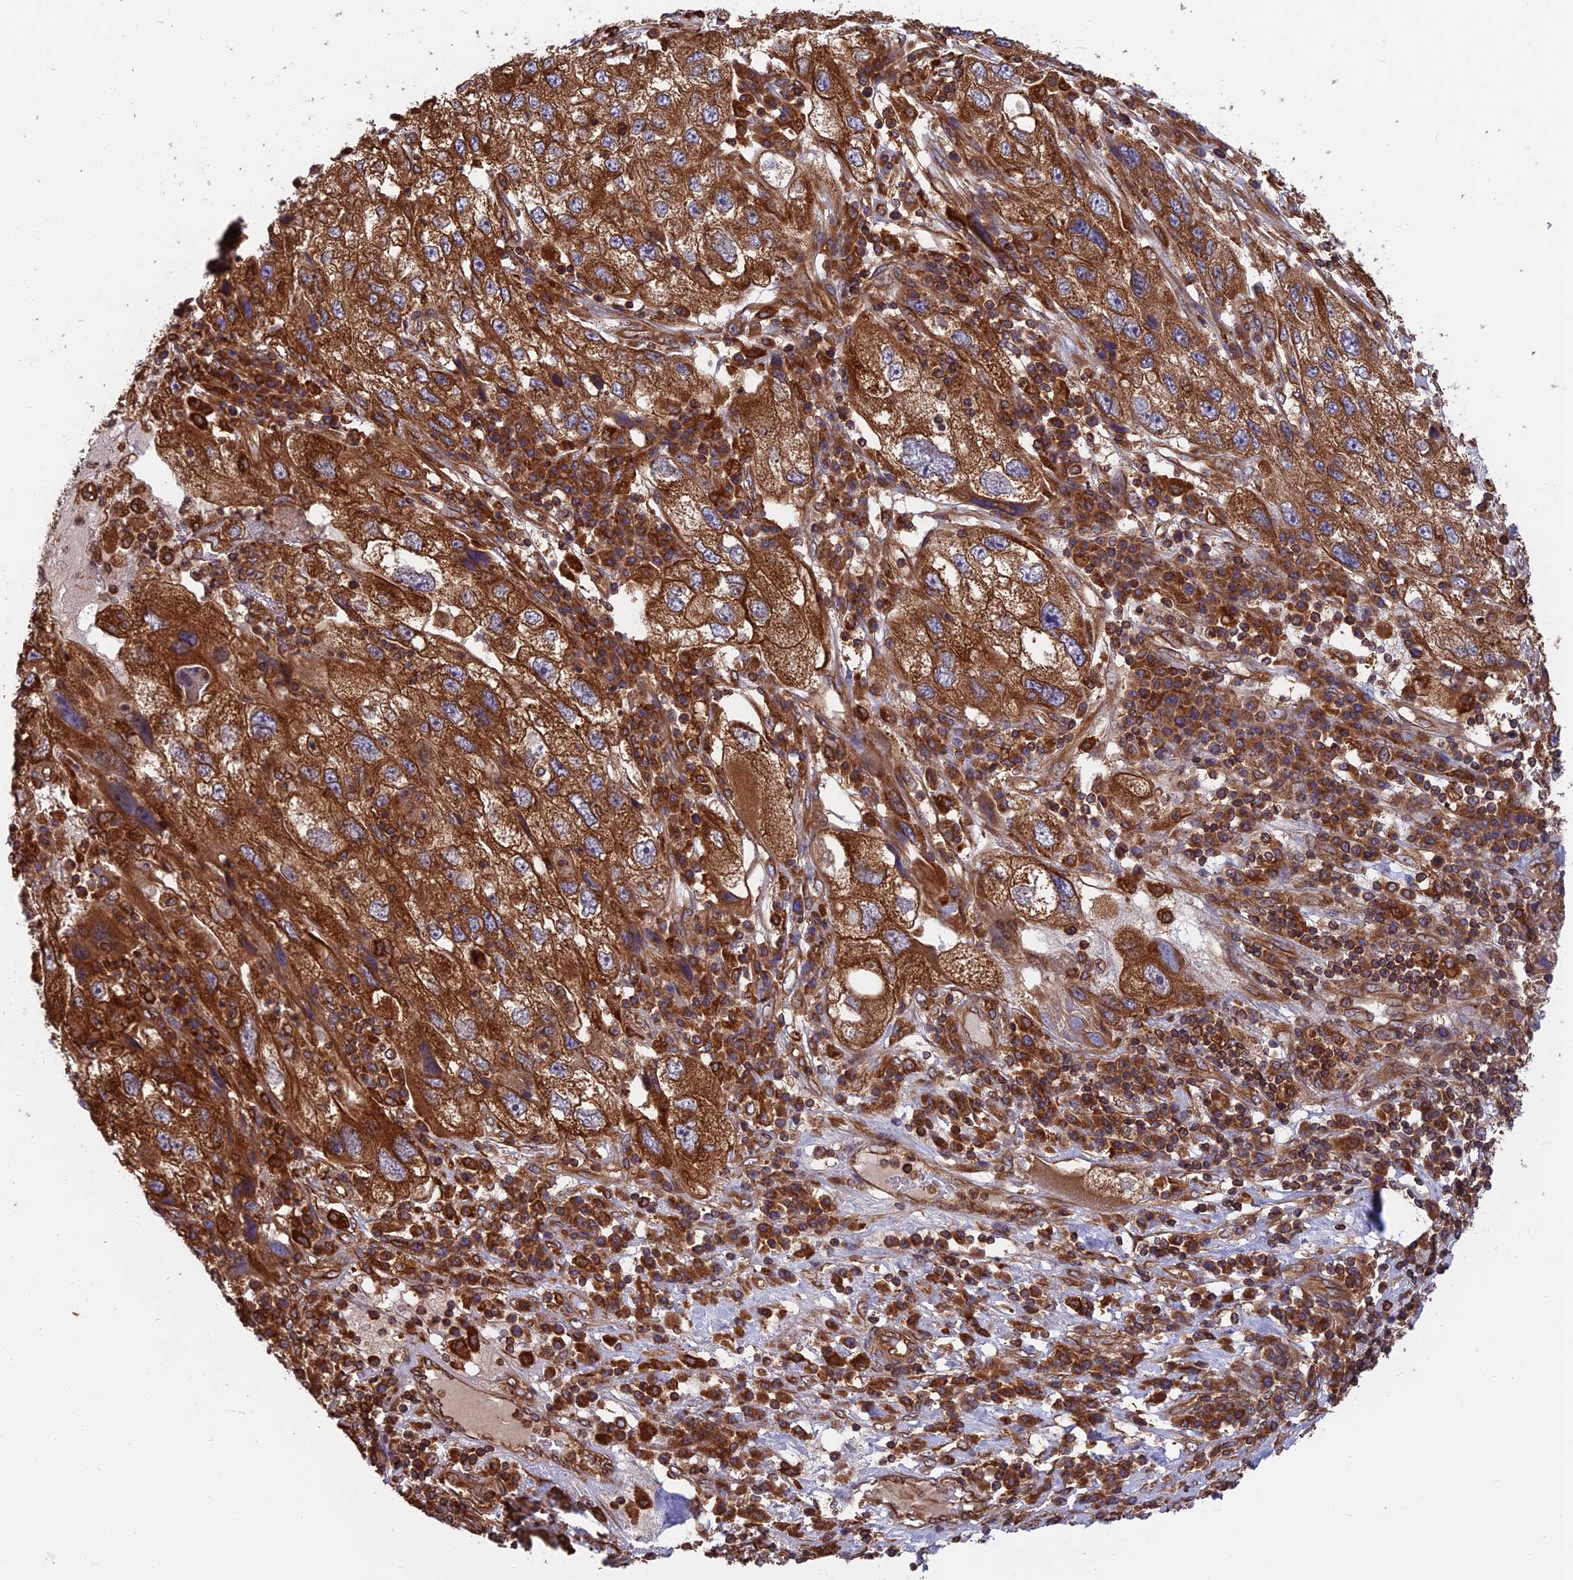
{"staining": {"intensity": "strong", "quantity": ">75%", "location": "cytoplasmic/membranous"}, "tissue": "endometrial cancer", "cell_type": "Tumor cells", "image_type": "cancer", "snomed": [{"axis": "morphology", "description": "Adenocarcinoma, NOS"}, {"axis": "topography", "description": "Endometrium"}], "caption": "This photomicrograph demonstrates immunohistochemistry staining of human endometrial adenocarcinoma, with high strong cytoplasmic/membranous expression in approximately >75% of tumor cells.", "gene": "WDR1", "patient": {"sex": "female", "age": 49}}